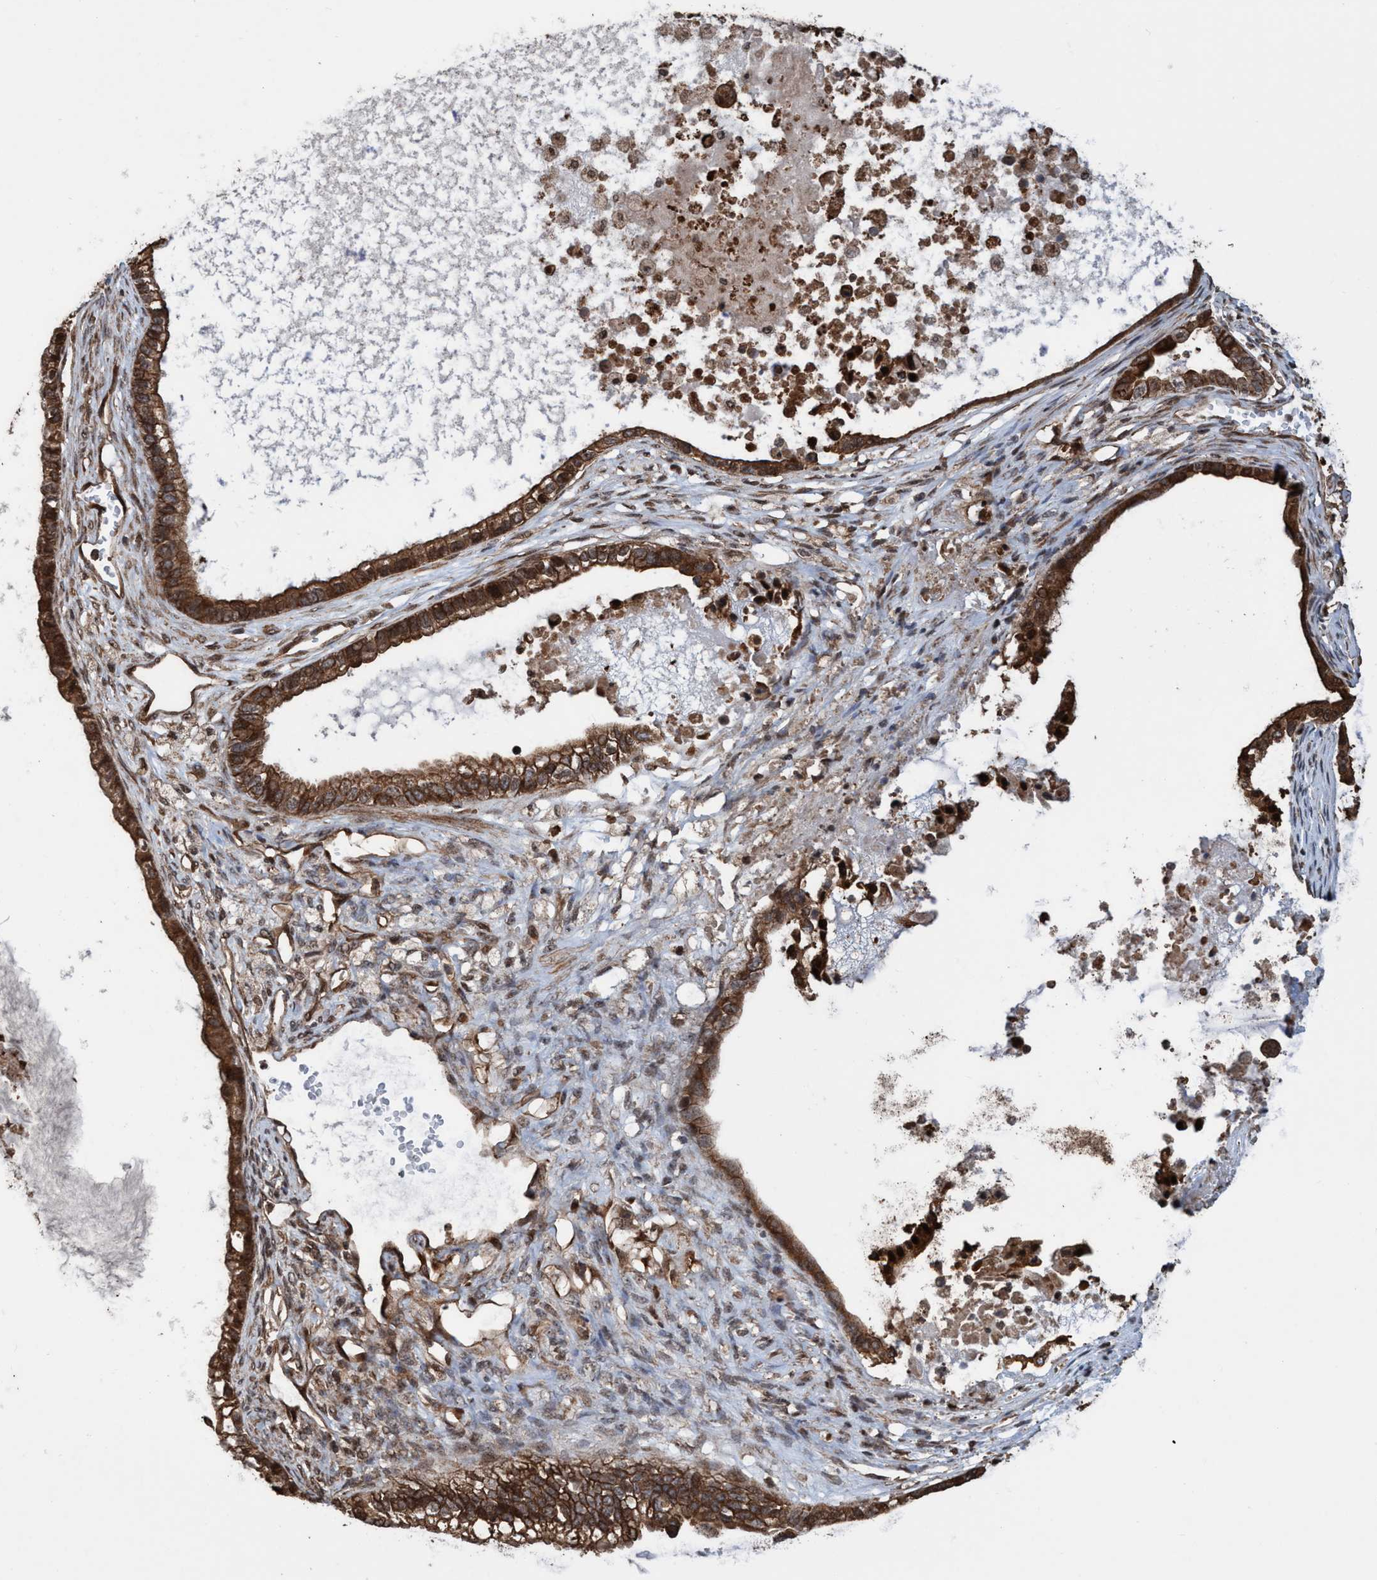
{"staining": {"intensity": "moderate", "quantity": ">75%", "location": "cytoplasmic/membranous"}, "tissue": "ovarian cancer", "cell_type": "Tumor cells", "image_type": "cancer", "snomed": [{"axis": "morphology", "description": "Cystadenocarcinoma, mucinous, NOS"}, {"axis": "topography", "description": "Ovary"}], "caption": "Protein analysis of mucinous cystadenocarcinoma (ovarian) tissue demonstrates moderate cytoplasmic/membranous positivity in about >75% of tumor cells. The protein is stained brown, and the nuclei are stained in blue (DAB IHC with brightfield microscopy, high magnification).", "gene": "TRPC7", "patient": {"sex": "female", "age": 80}}